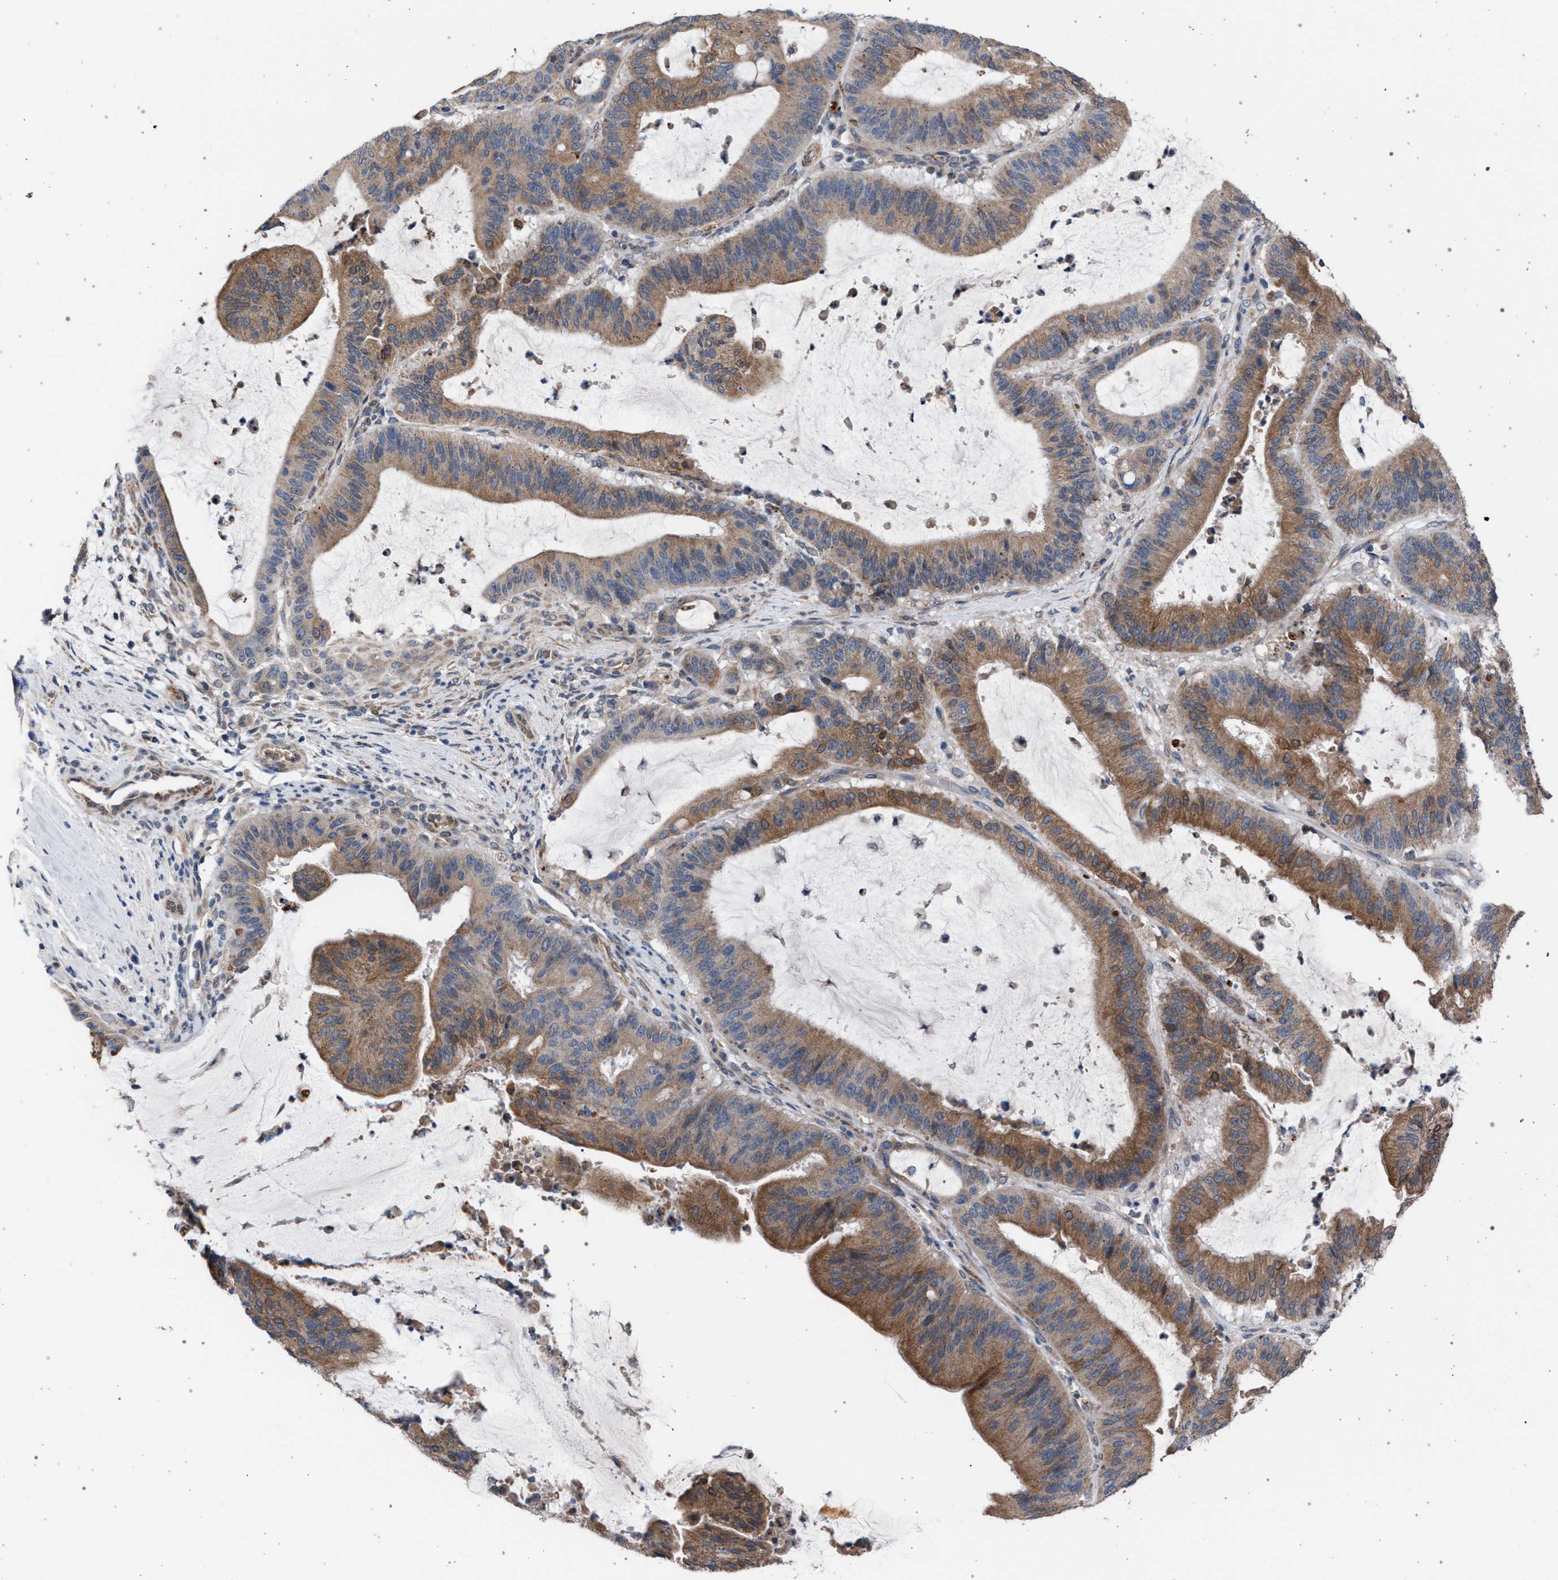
{"staining": {"intensity": "moderate", "quantity": ">75%", "location": "cytoplasmic/membranous"}, "tissue": "liver cancer", "cell_type": "Tumor cells", "image_type": "cancer", "snomed": [{"axis": "morphology", "description": "Normal tissue, NOS"}, {"axis": "morphology", "description": "Cholangiocarcinoma"}, {"axis": "topography", "description": "Liver"}, {"axis": "topography", "description": "Peripheral nerve tissue"}], "caption": "Liver cancer stained with a protein marker shows moderate staining in tumor cells.", "gene": "ARPC5L", "patient": {"sex": "female", "age": 73}}